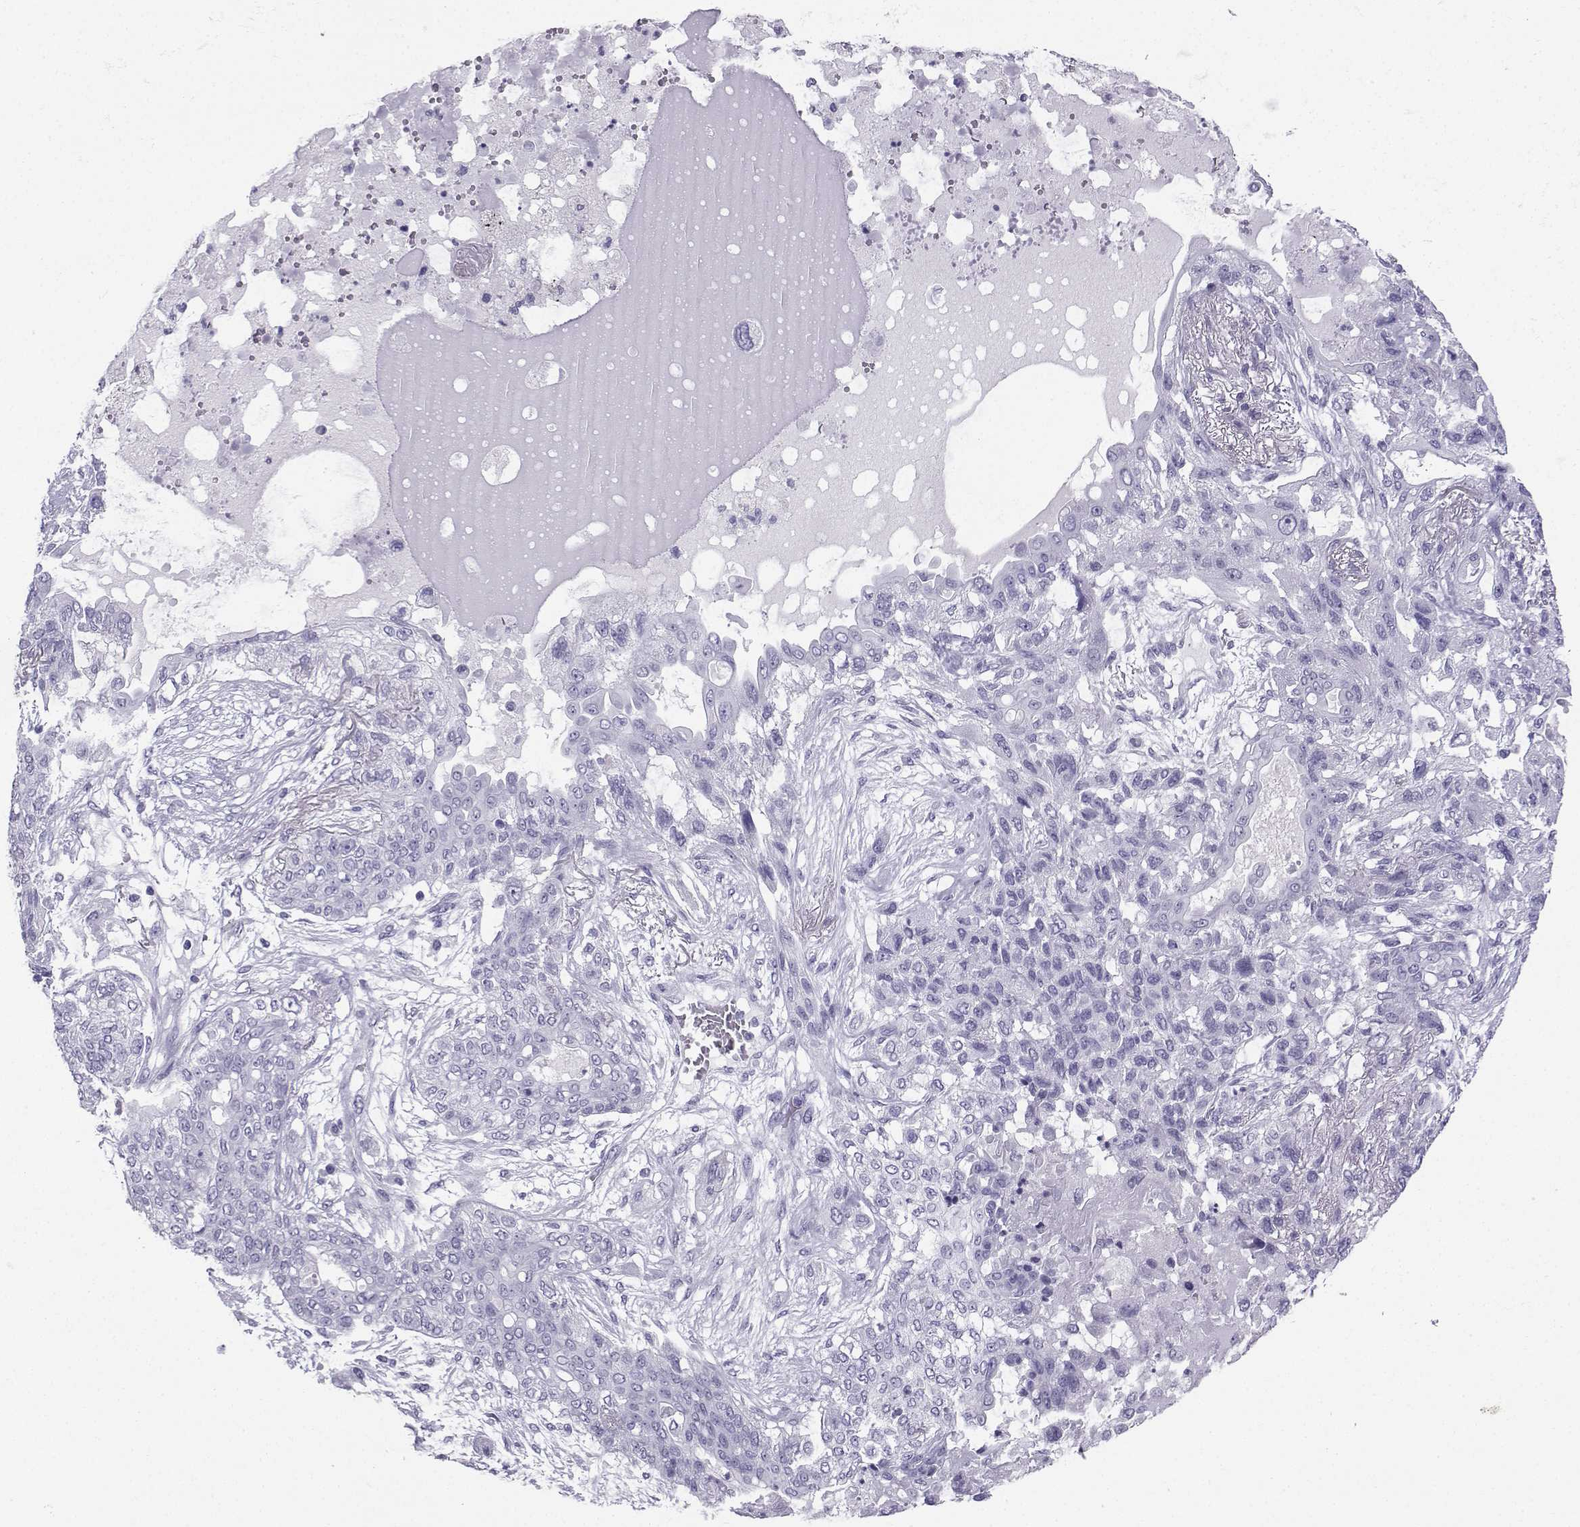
{"staining": {"intensity": "negative", "quantity": "none", "location": "none"}, "tissue": "lung cancer", "cell_type": "Tumor cells", "image_type": "cancer", "snomed": [{"axis": "morphology", "description": "Squamous cell carcinoma, NOS"}, {"axis": "topography", "description": "Lung"}], "caption": "Lung squamous cell carcinoma was stained to show a protein in brown. There is no significant staining in tumor cells.", "gene": "NEFL", "patient": {"sex": "female", "age": 70}}